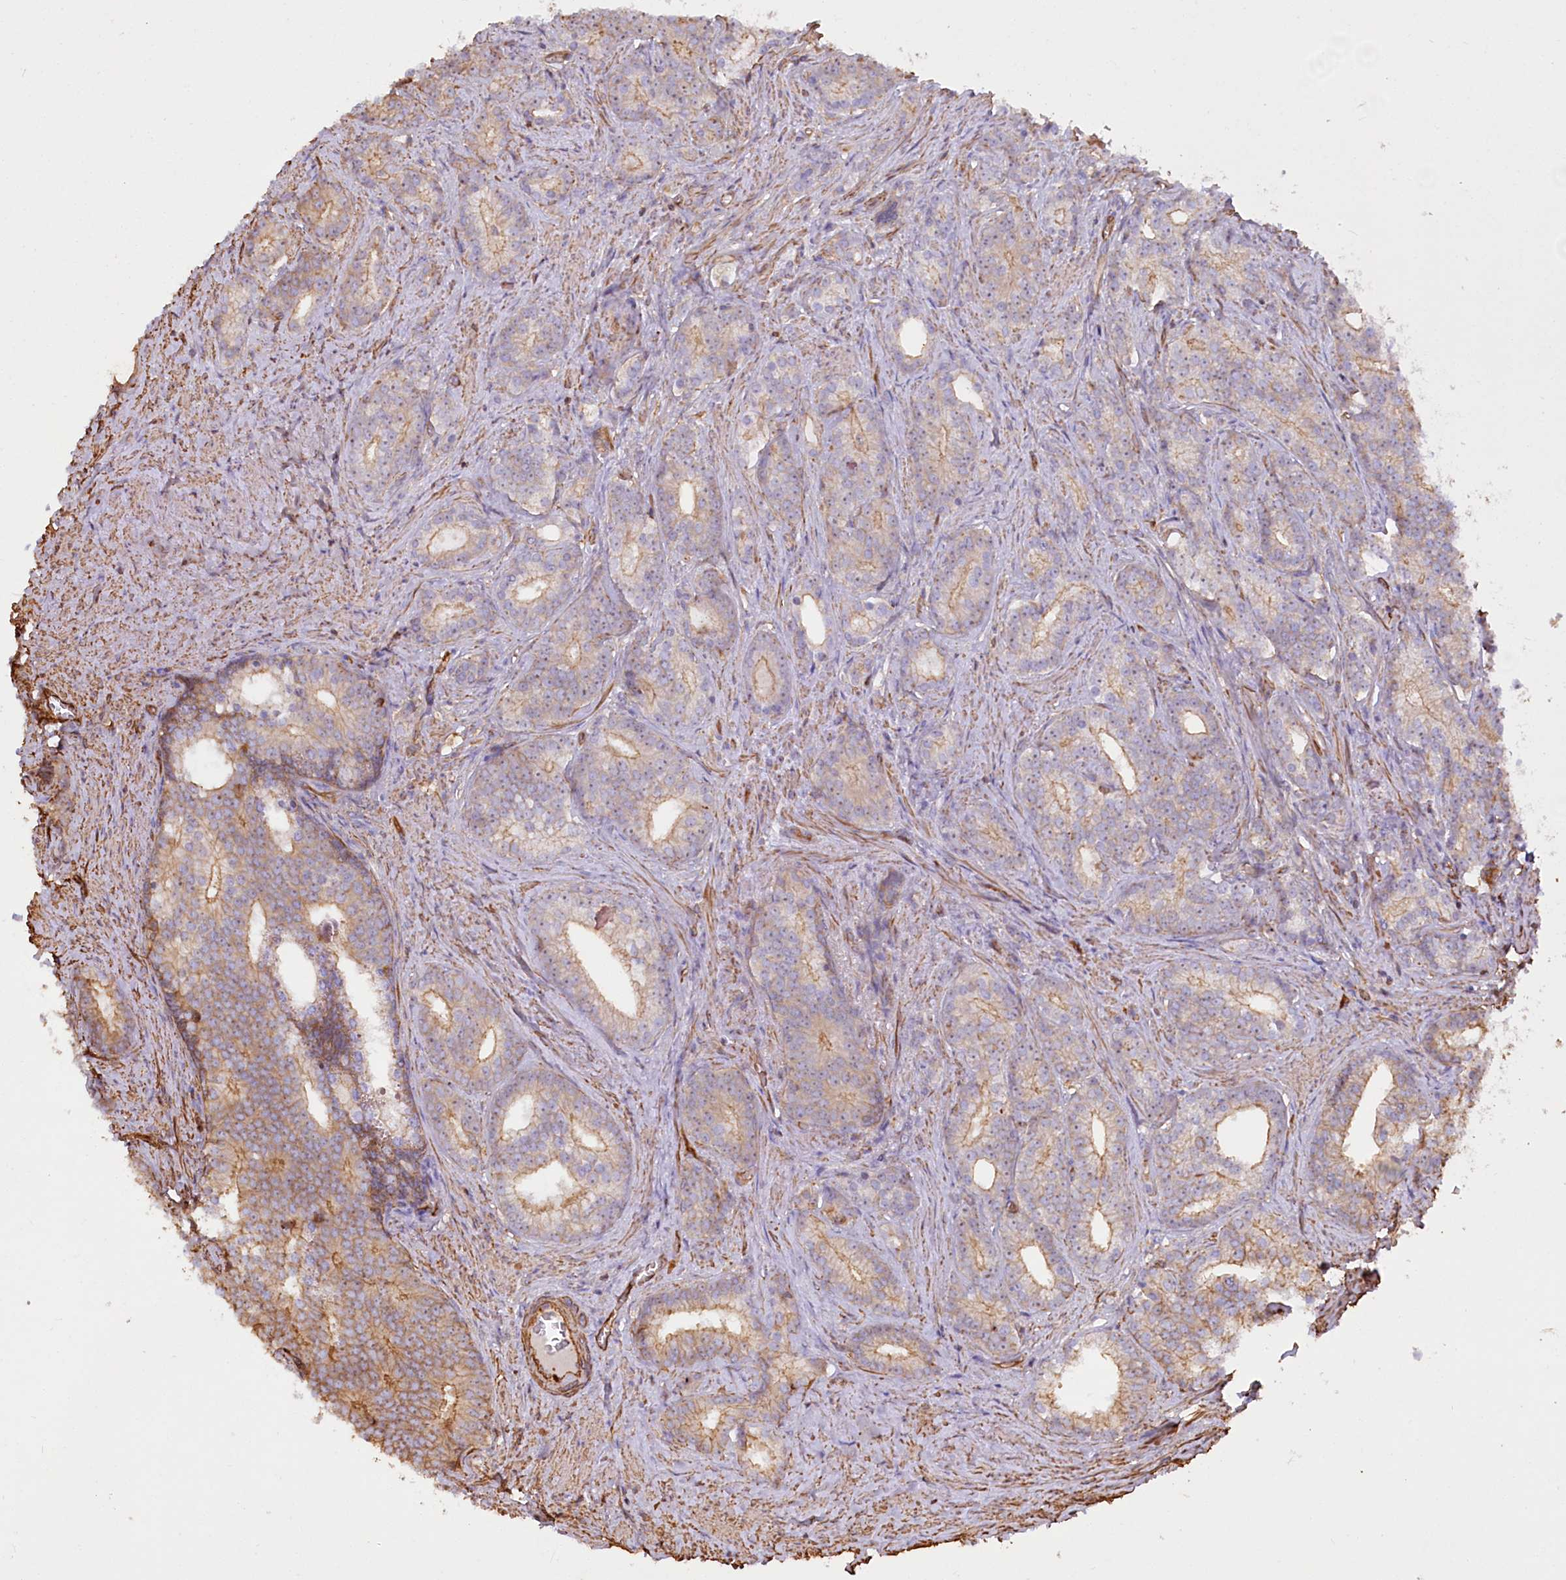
{"staining": {"intensity": "weak", "quantity": "25%-75%", "location": "cytoplasmic/membranous,nuclear"}, "tissue": "prostate cancer", "cell_type": "Tumor cells", "image_type": "cancer", "snomed": [{"axis": "morphology", "description": "Adenocarcinoma, Low grade"}, {"axis": "topography", "description": "Prostate"}], "caption": "The immunohistochemical stain highlights weak cytoplasmic/membranous and nuclear staining in tumor cells of prostate cancer (low-grade adenocarcinoma) tissue.", "gene": "WDR36", "patient": {"sex": "male", "age": 71}}